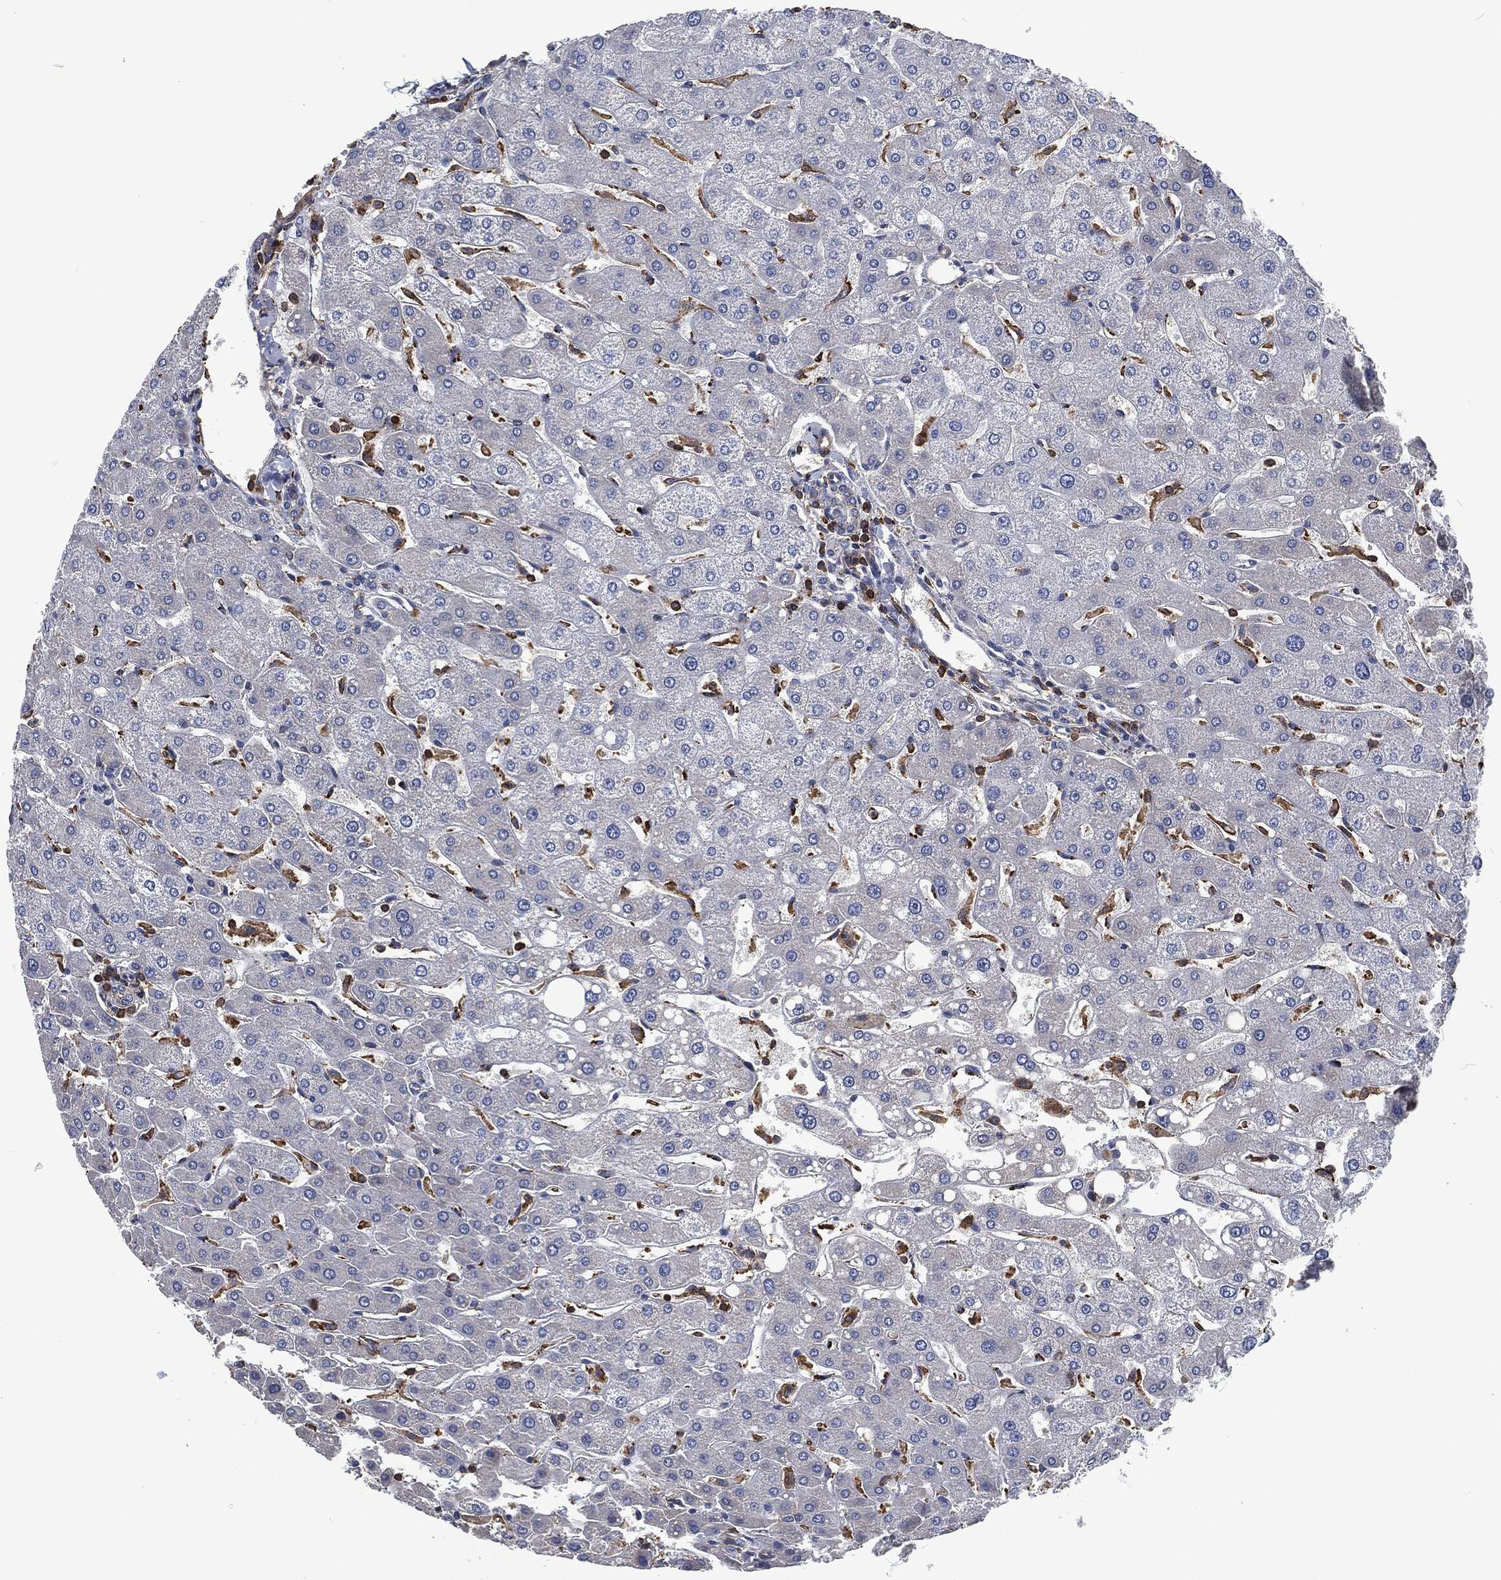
{"staining": {"intensity": "negative", "quantity": "none", "location": "none"}, "tissue": "liver", "cell_type": "Cholangiocytes", "image_type": "normal", "snomed": [{"axis": "morphology", "description": "Normal tissue, NOS"}, {"axis": "topography", "description": "Liver"}], "caption": "The photomicrograph displays no significant expression in cholangiocytes of liver.", "gene": "LGALS9", "patient": {"sex": "male", "age": 67}}